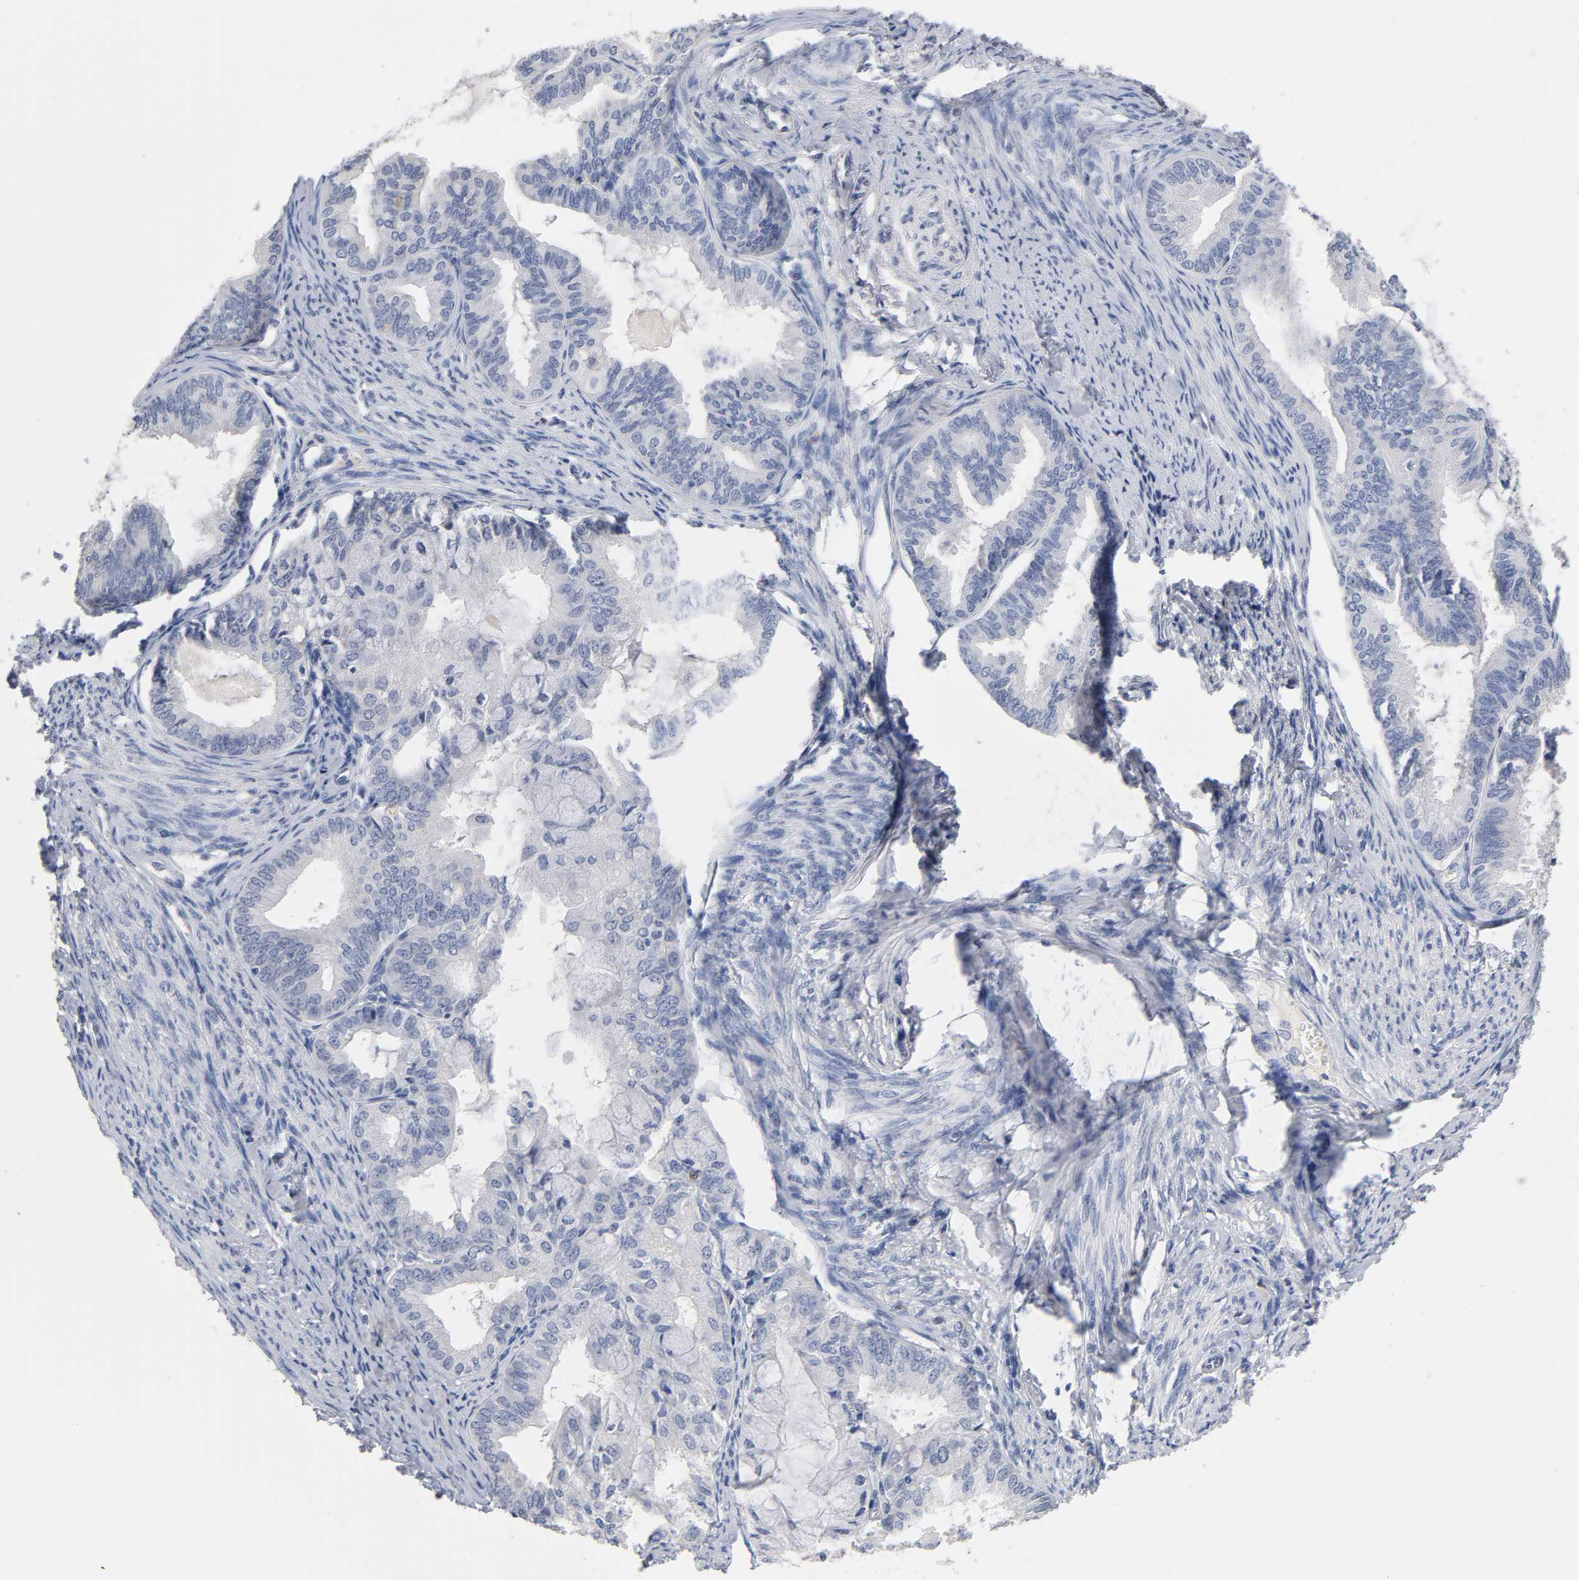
{"staining": {"intensity": "negative", "quantity": "none", "location": "none"}, "tissue": "endometrial cancer", "cell_type": "Tumor cells", "image_type": "cancer", "snomed": [{"axis": "morphology", "description": "Adenocarcinoma, NOS"}, {"axis": "topography", "description": "Endometrium"}], "caption": "Tumor cells show no significant protein expression in endometrial cancer (adenocarcinoma).", "gene": "NFATC1", "patient": {"sex": "female", "age": 86}}